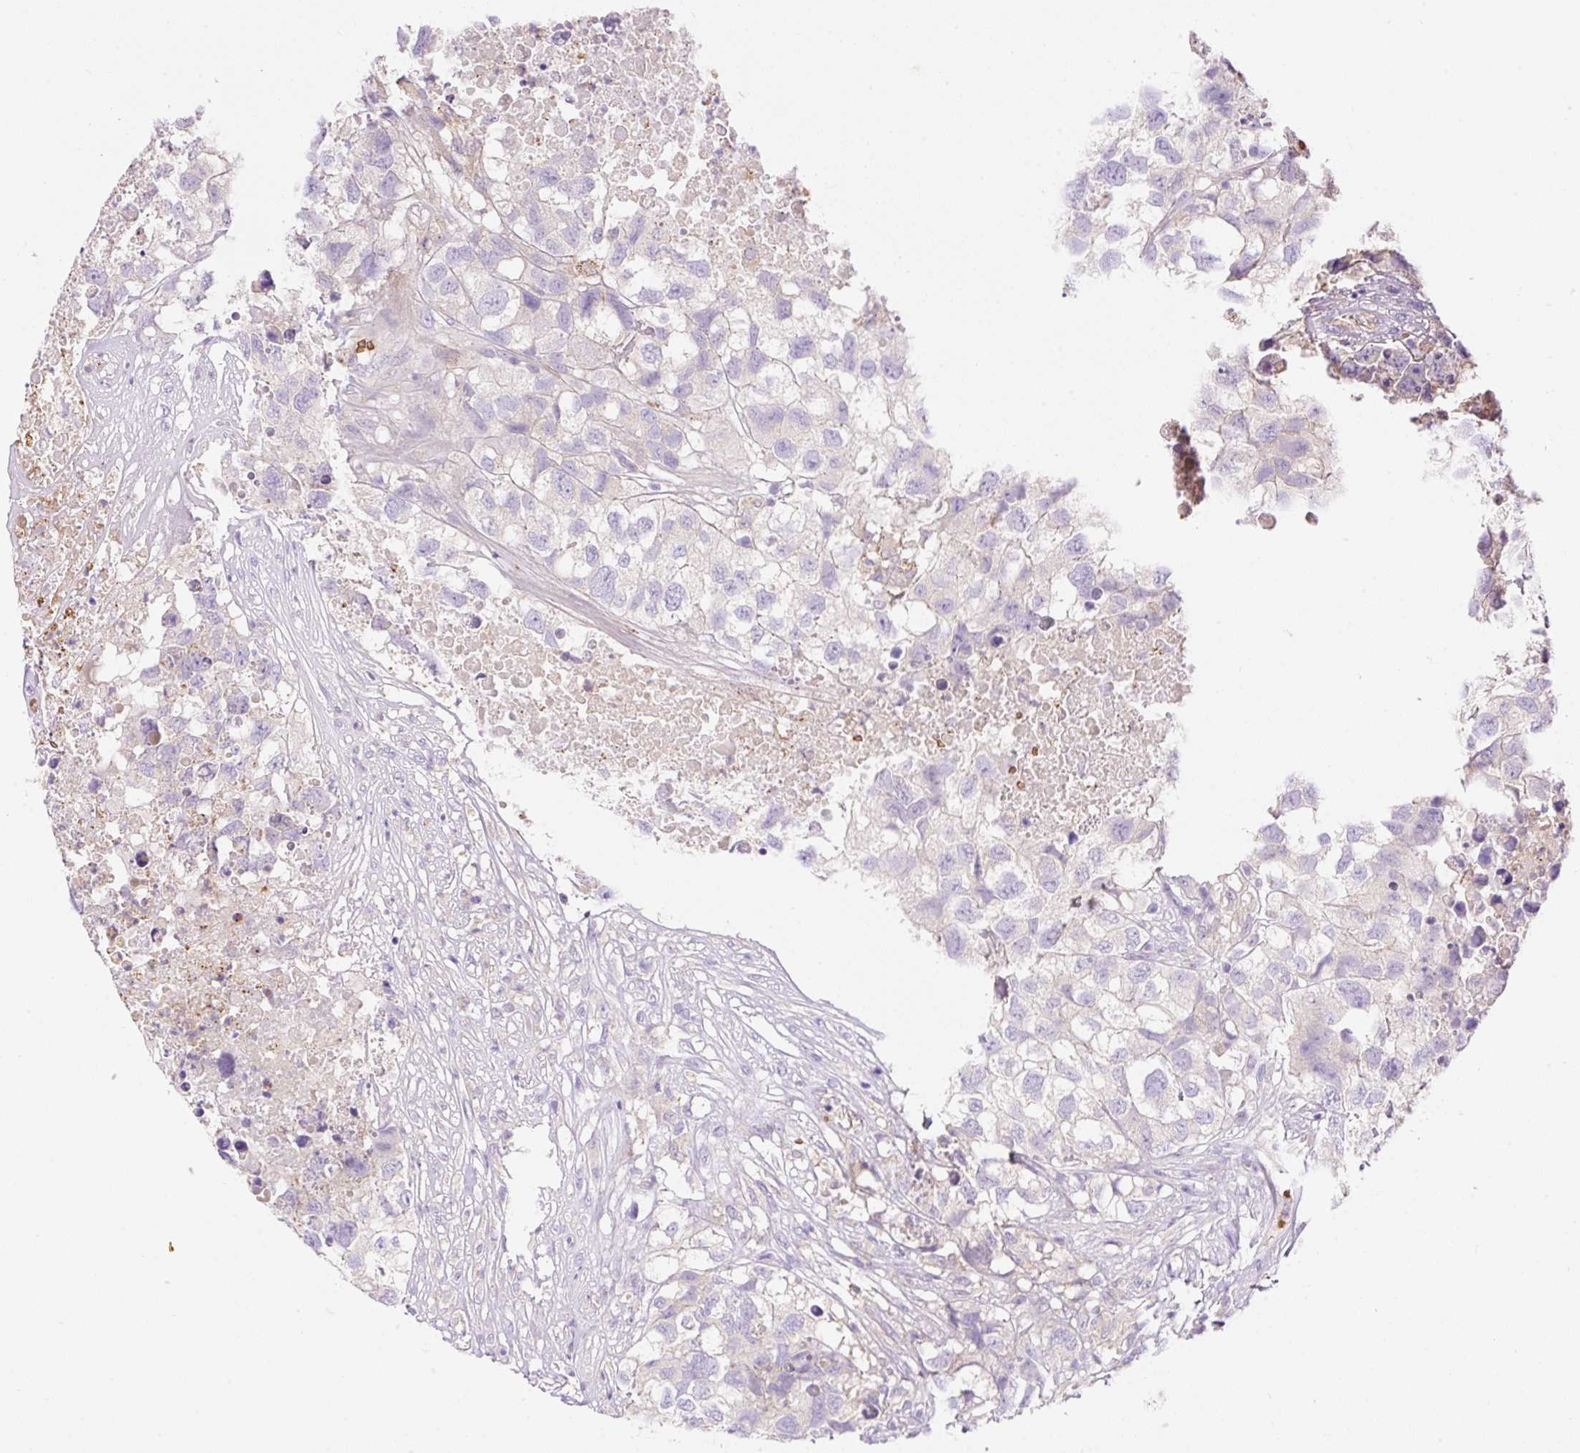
{"staining": {"intensity": "negative", "quantity": "none", "location": "none"}, "tissue": "testis cancer", "cell_type": "Tumor cells", "image_type": "cancer", "snomed": [{"axis": "morphology", "description": "Carcinoma, Embryonal, NOS"}, {"axis": "topography", "description": "Testis"}], "caption": "High power microscopy micrograph of an IHC micrograph of testis embryonal carcinoma, revealing no significant positivity in tumor cells.", "gene": "LHFPL5", "patient": {"sex": "male", "age": 83}}